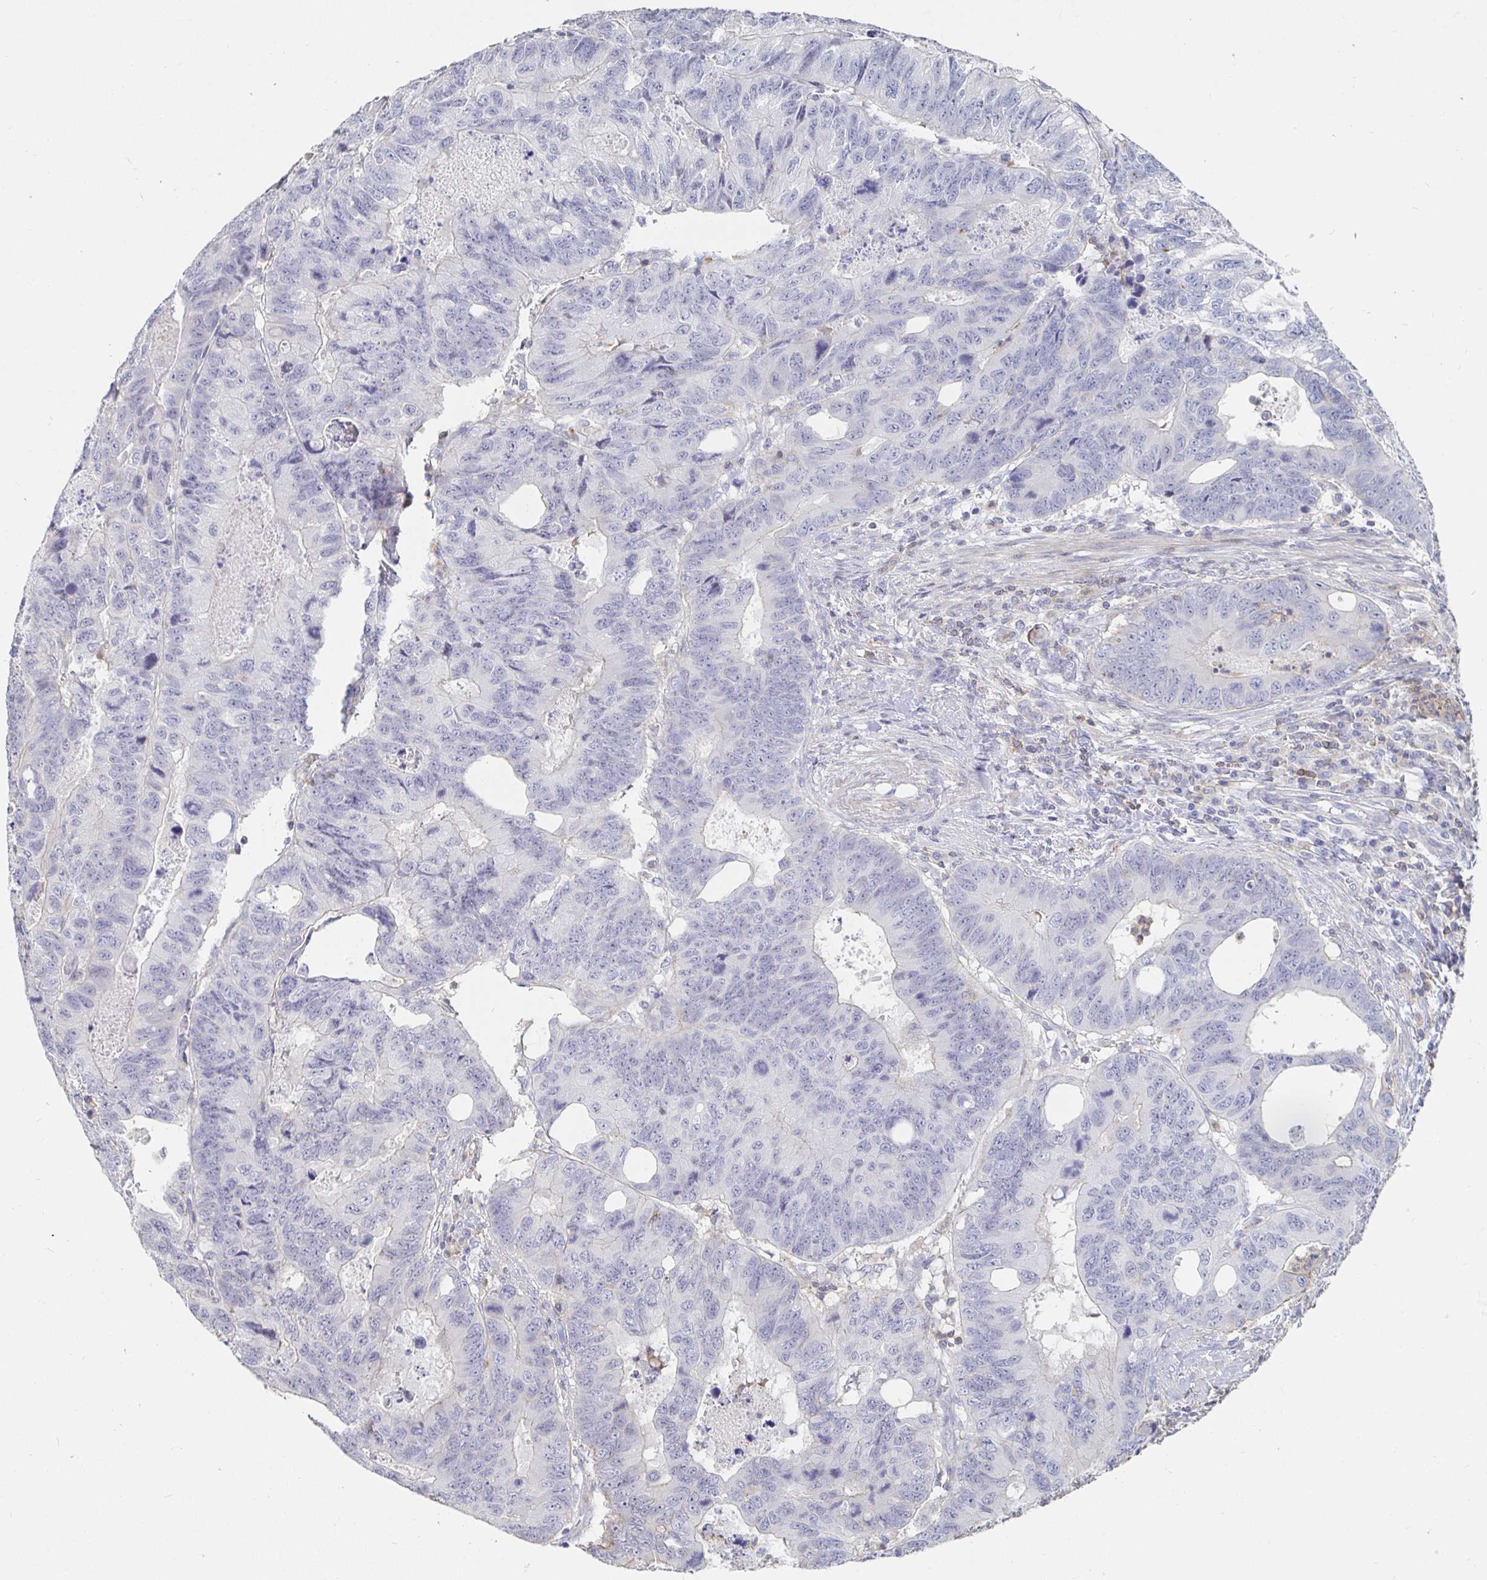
{"staining": {"intensity": "negative", "quantity": "none", "location": "none"}, "tissue": "colorectal cancer", "cell_type": "Tumor cells", "image_type": "cancer", "snomed": [{"axis": "morphology", "description": "Adenocarcinoma, NOS"}, {"axis": "topography", "description": "Colon"}], "caption": "Colorectal adenocarcinoma was stained to show a protein in brown. There is no significant staining in tumor cells.", "gene": "PIK3CD", "patient": {"sex": "male", "age": 62}}